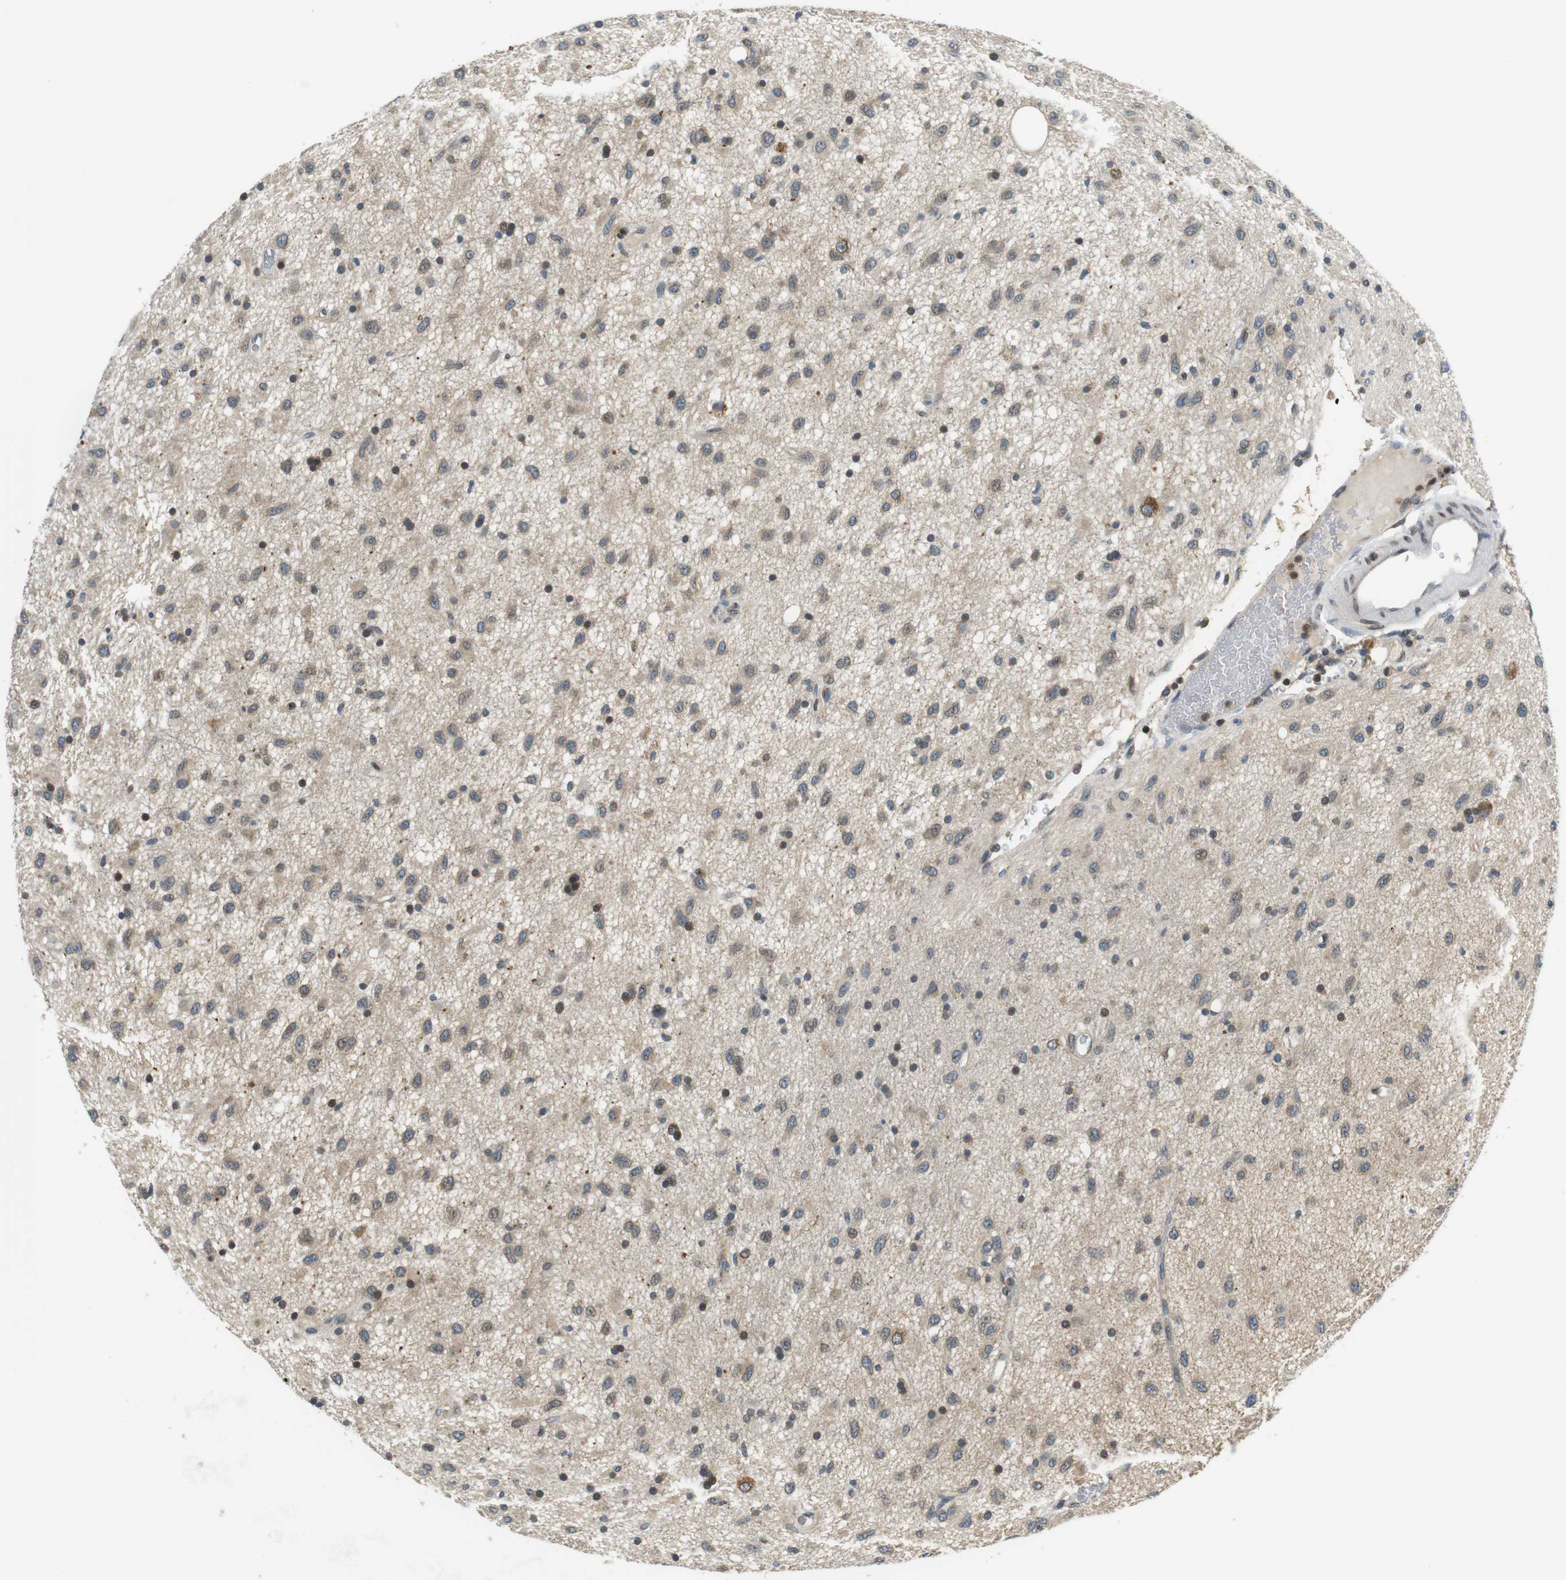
{"staining": {"intensity": "weak", "quantity": "25%-75%", "location": "cytoplasmic/membranous,nuclear"}, "tissue": "glioma", "cell_type": "Tumor cells", "image_type": "cancer", "snomed": [{"axis": "morphology", "description": "Glioma, malignant, Low grade"}, {"axis": "topography", "description": "Brain"}], "caption": "A micrograph of human malignant glioma (low-grade) stained for a protein displays weak cytoplasmic/membranous and nuclear brown staining in tumor cells.", "gene": "TMX4", "patient": {"sex": "male", "age": 77}}